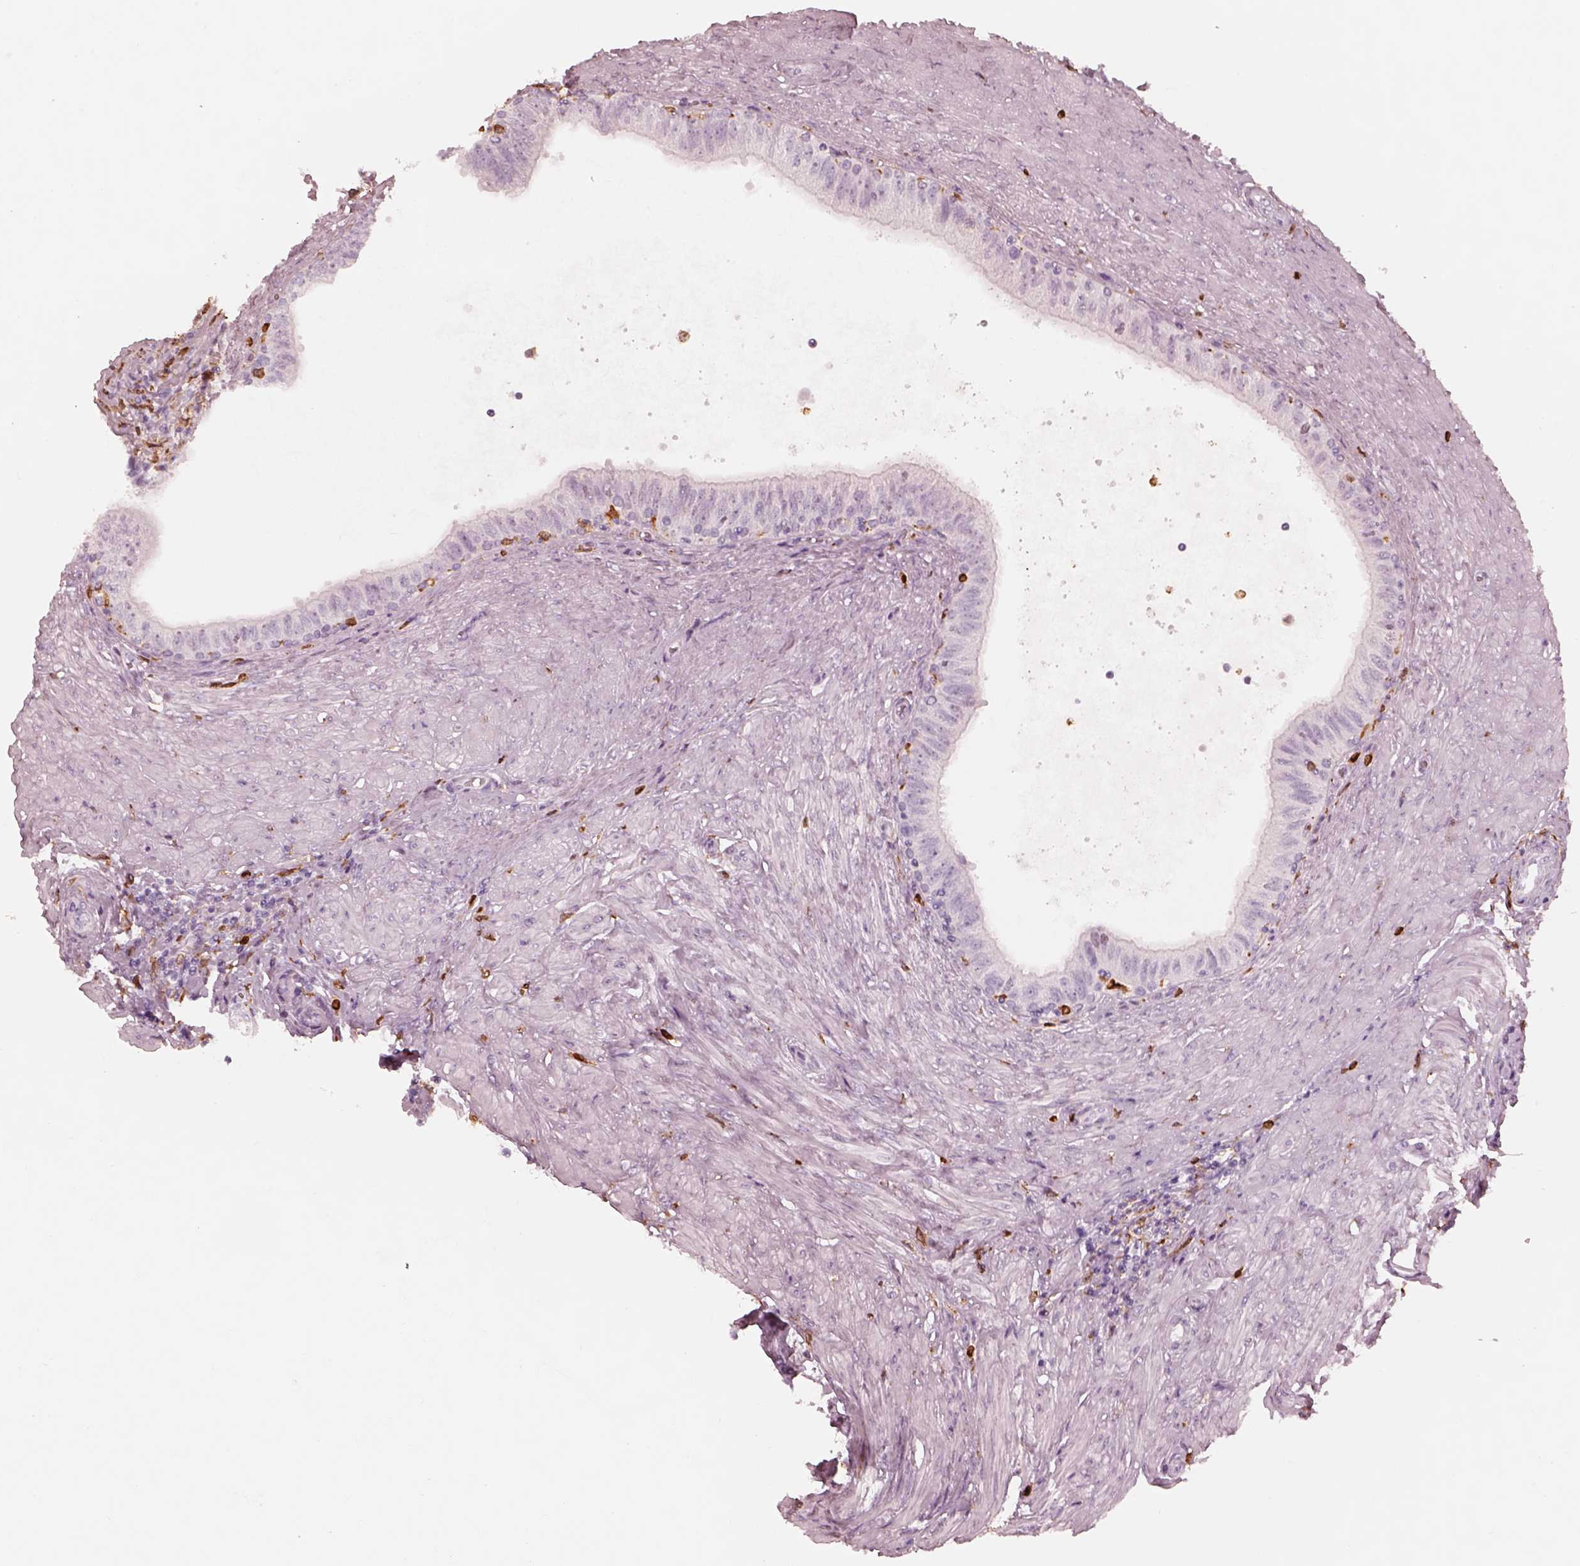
{"staining": {"intensity": "negative", "quantity": "none", "location": "none"}, "tissue": "epididymis", "cell_type": "Glandular cells", "image_type": "normal", "snomed": [{"axis": "morphology", "description": "Normal tissue, NOS"}, {"axis": "morphology", "description": "Seminoma, NOS"}, {"axis": "topography", "description": "Testis"}, {"axis": "topography", "description": "Epididymis"}], "caption": "This photomicrograph is of normal epididymis stained with IHC to label a protein in brown with the nuclei are counter-stained blue. There is no positivity in glandular cells.", "gene": "ALOX5", "patient": {"sex": "male", "age": 61}}